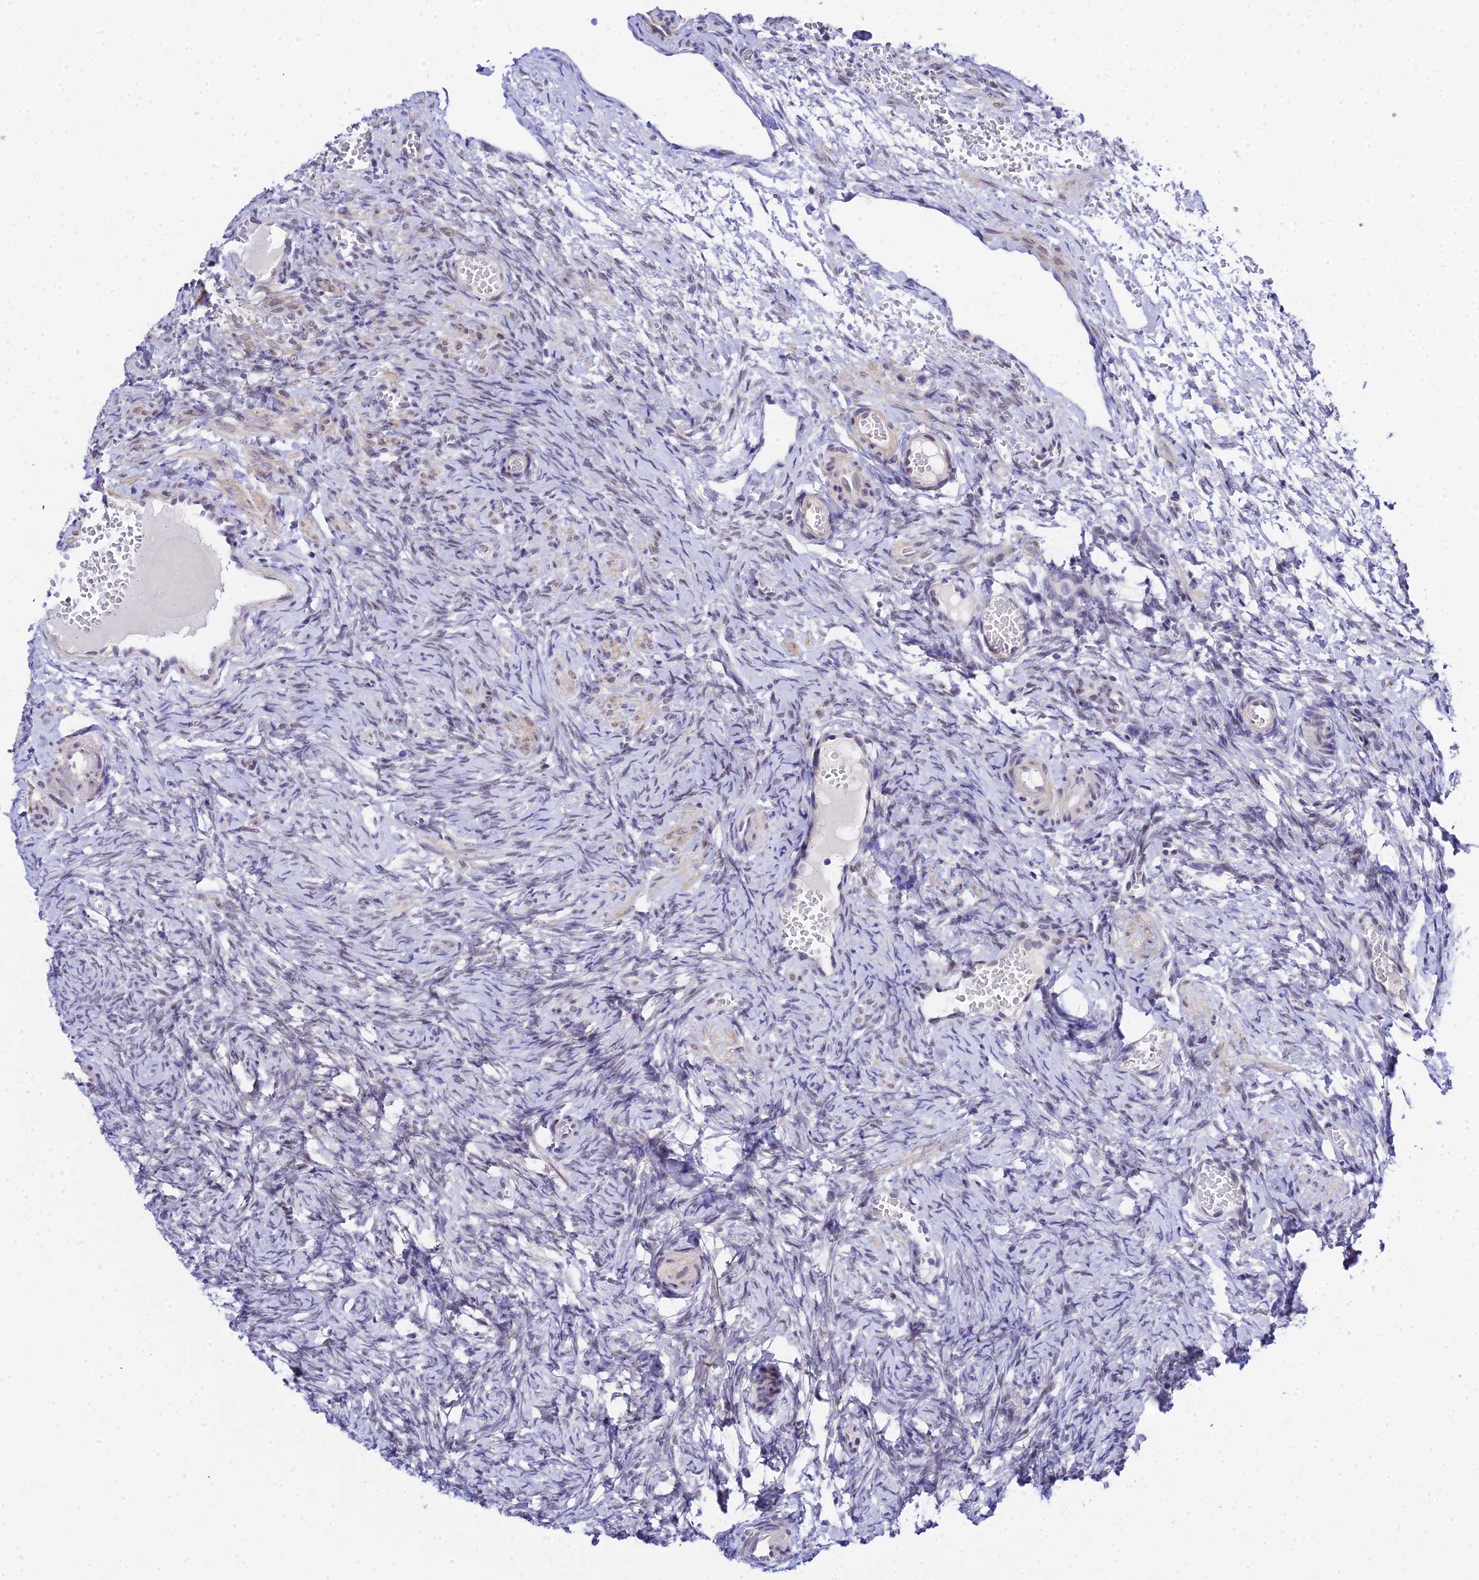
{"staining": {"intensity": "negative", "quantity": "none", "location": "none"}, "tissue": "ovary", "cell_type": "Ovarian stroma cells", "image_type": "normal", "snomed": [{"axis": "morphology", "description": "Adenocarcinoma, NOS"}, {"axis": "topography", "description": "Endometrium"}], "caption": "Human ovary stained for a protein using immunohistochemistry (IHC) reveals no staining in ovarian stroma cells.", "gene": "ZNF628", "patient": {"sex": "female", "age": 32}}